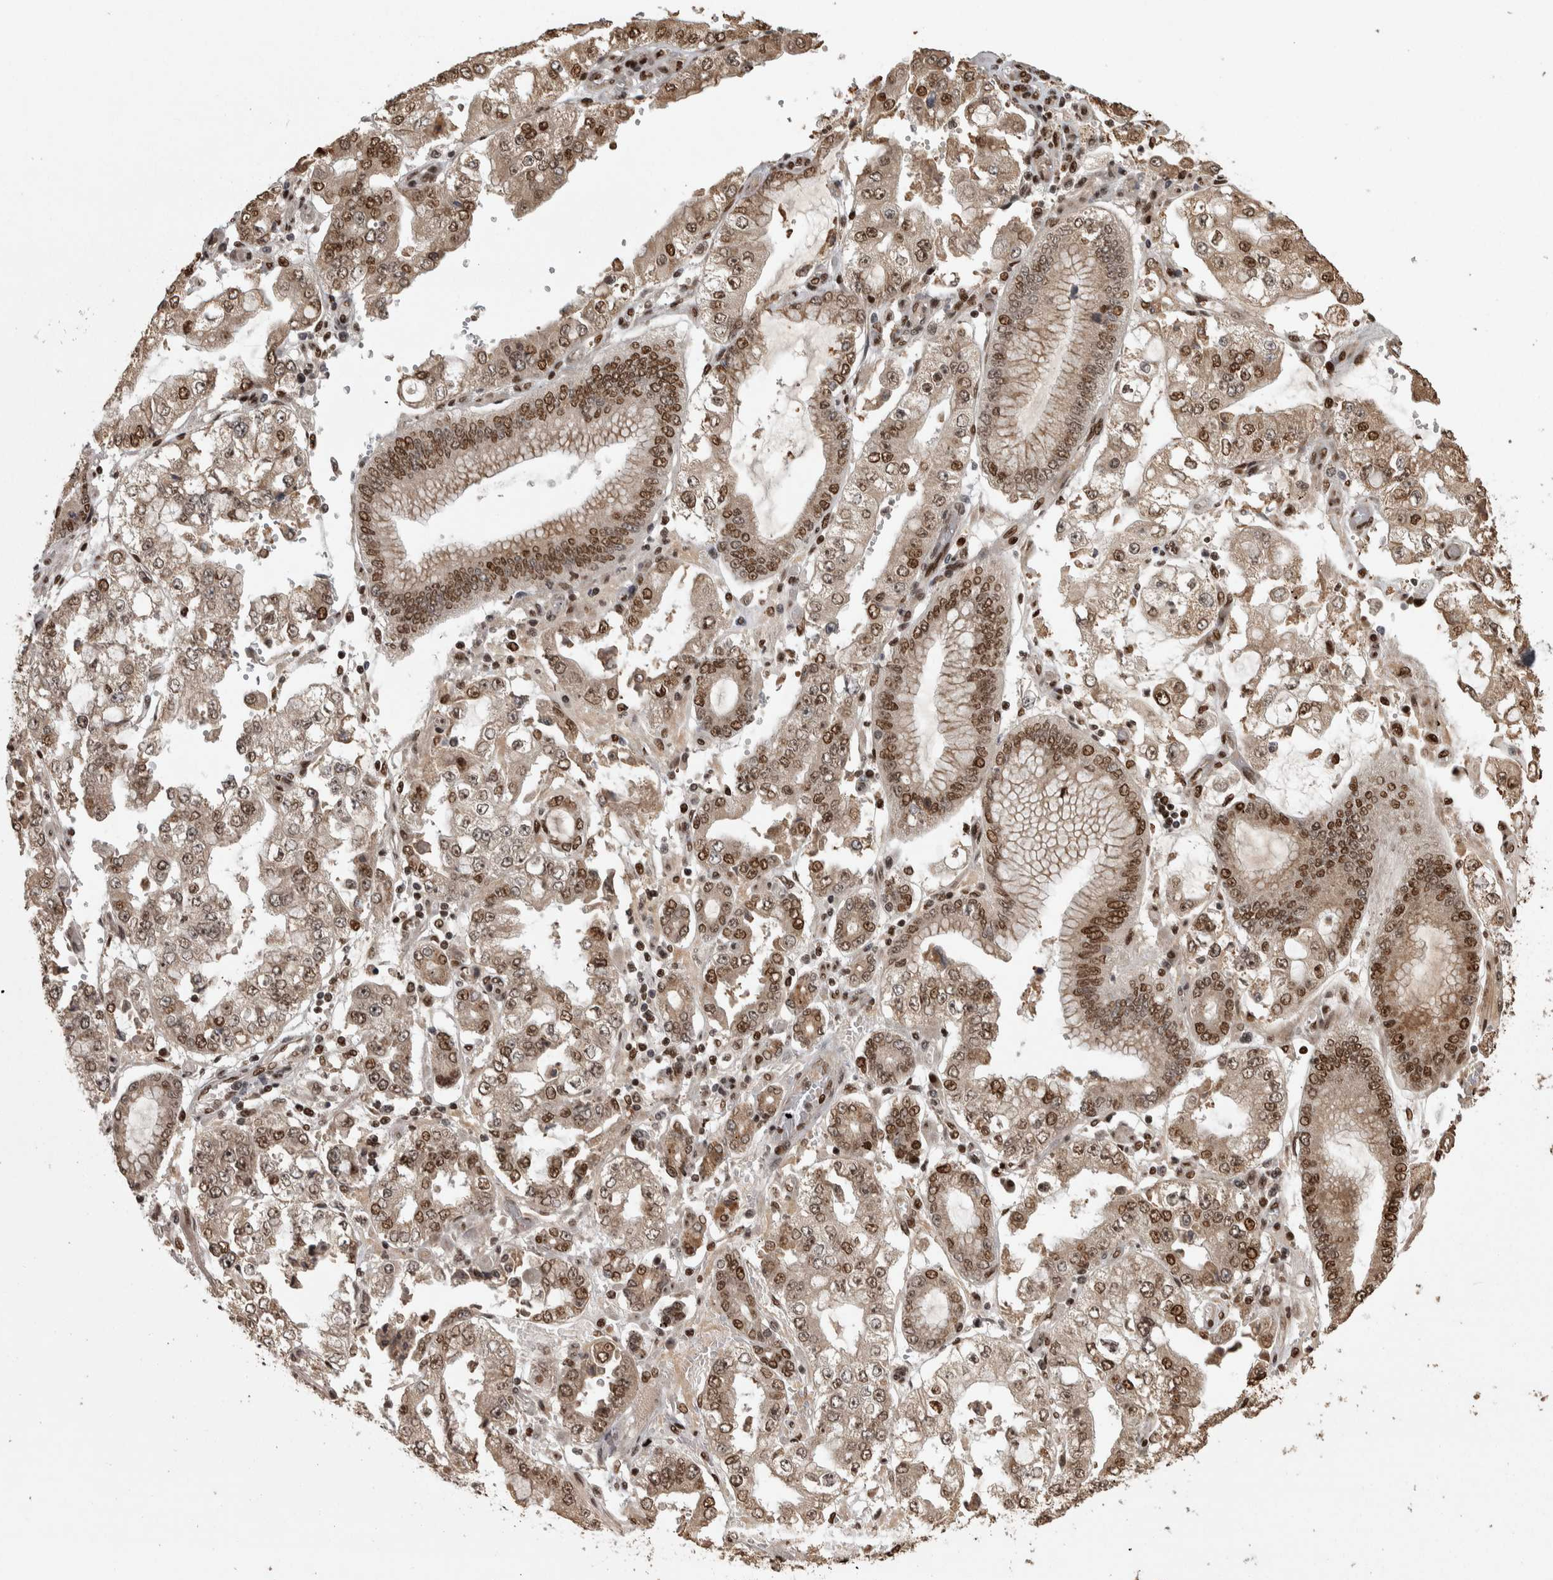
{"staining": {"intensity": "strong", "quantity": "25%-75%", "location": "nuclear"}, "tissue": "stomach cancer", "cell_type": "Tumor cells", "image_type": "cancer", "snomed": [{"axis": "morphology", "description": "Adenocarcinoma, NOS"}, {"axis": "topography", "description": "Stomach"}], "caption": "Immunohistochemistry photomicrograph of stomach adenocarcinoma stained for a protein (brown), which reveals high levels of strong nuclear expression in approximately 25%-75% of tumor cells.", "gene": "ZFHX4", "patient": {"sex": "male", "age": 76}}